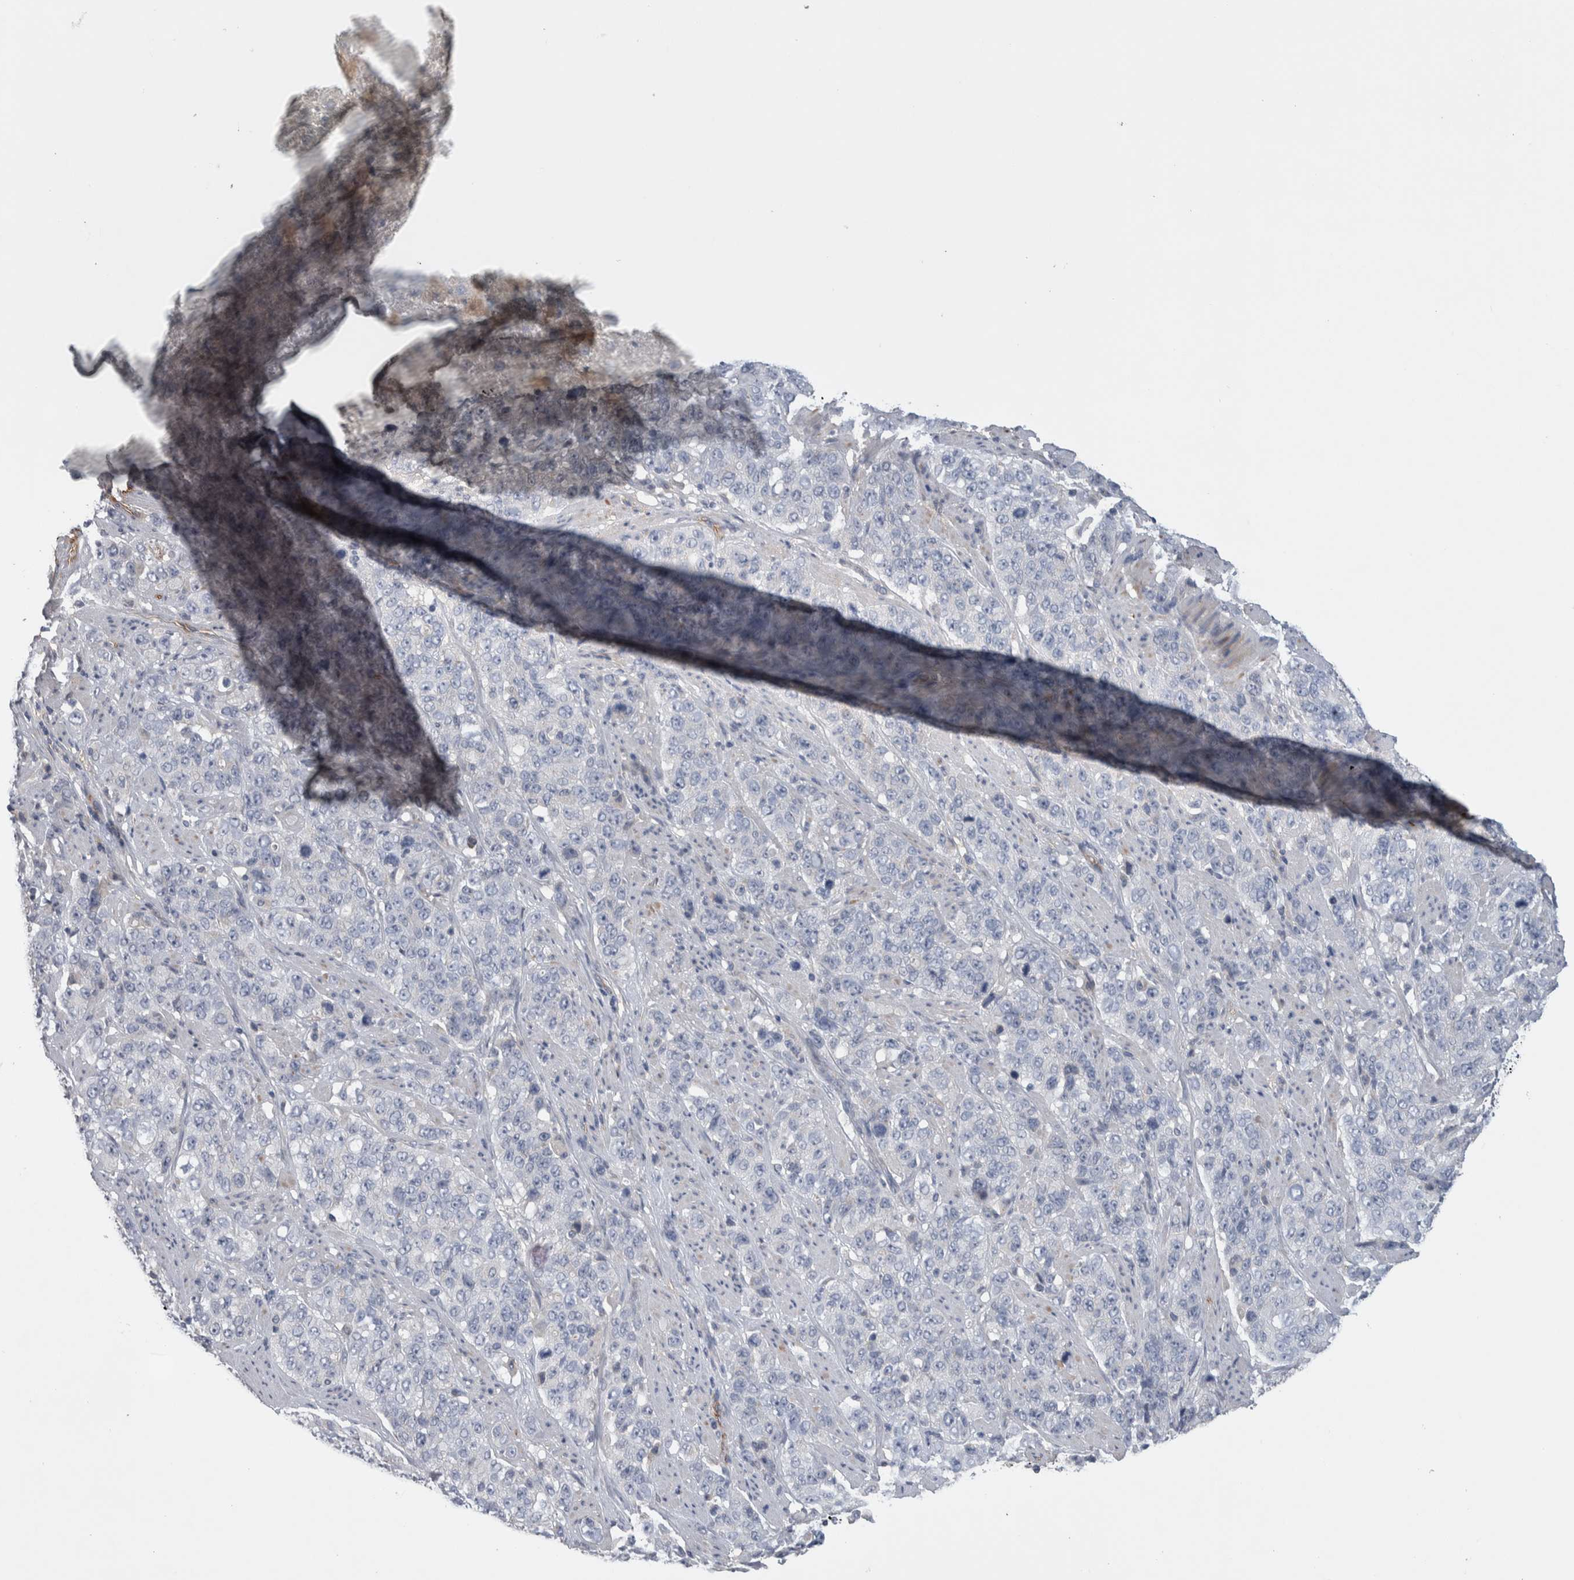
{"staining": {"intensity": "negative", "quantity": "none", "location": "none"}, "tissue": "stomach cancer", "cell_type": "Tumor cells", "image_type": "cancer", "snomed": [{"axis": "morphology", "description": "Adenocarcinoma, NOS"}, {"axis": "topography", "description": "Stomach"}], "caption": "A high-resolution micrograph shows immunohistochemistry (IHC) staining of adenocarcinoma (stomach), which displays no significant staining in tumor cells.", "gene": "CEP131", "patient": {"sex": "male", "age": 48}}